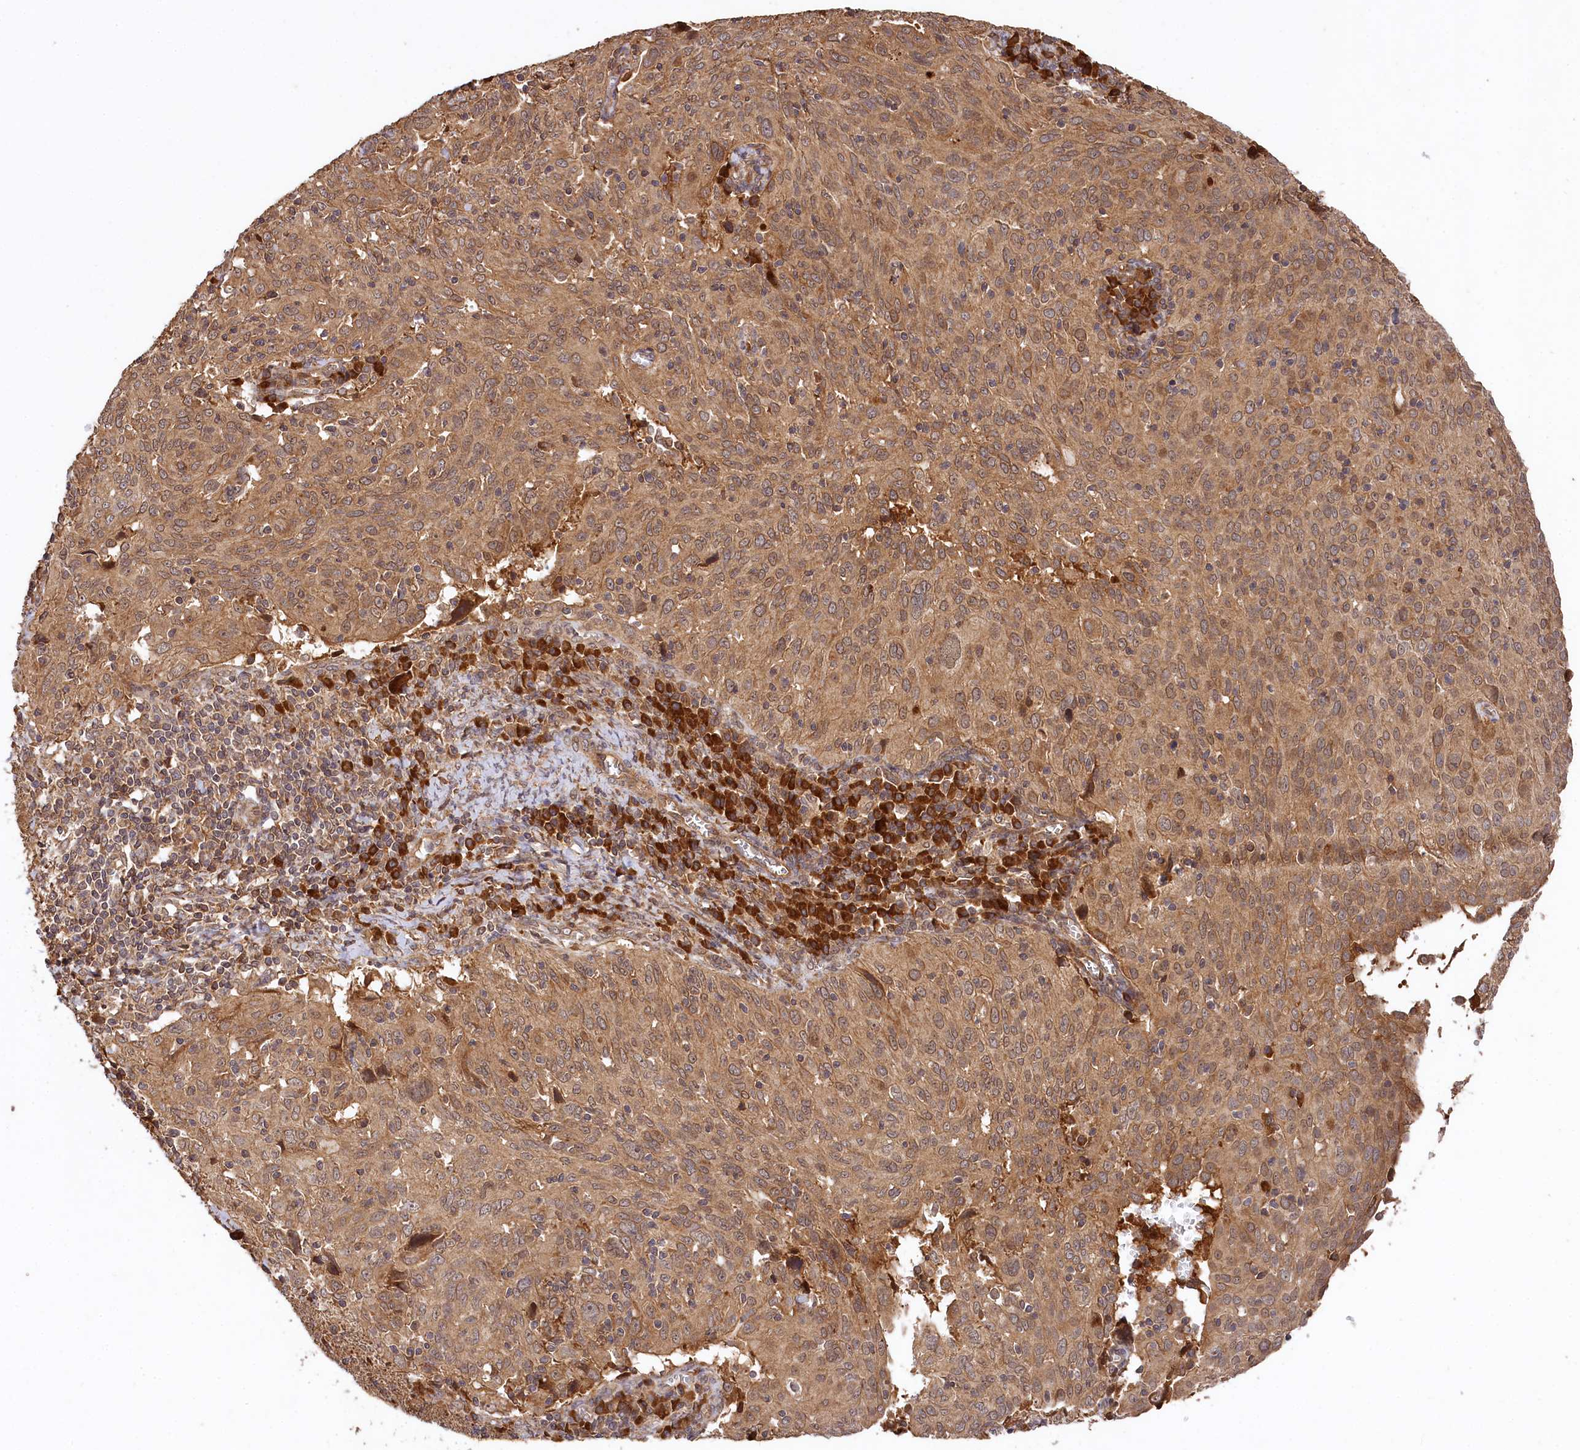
{"staining": {"intensity": "moderate", "quantity": ">75%", "location": "cytoplasmic/membranous"}, "tissue": "cervical cancer", "cell_type": "Tumor cells", "image_type": "cancer", "snomed": [{"axis": "morphology", "description": "Squamous cell carcinoma, NOS"}, {"axis": "topography", "description": "Cervix"}], "caption": "The image shows a brown stain indicating the presence of a protein in the cytoplasmic/membranous of tumor cells in cervical cancer (squamous cell carcinoma).", "gene": "MCF2L2", "patient": {"sex": "female", "age": 31}}